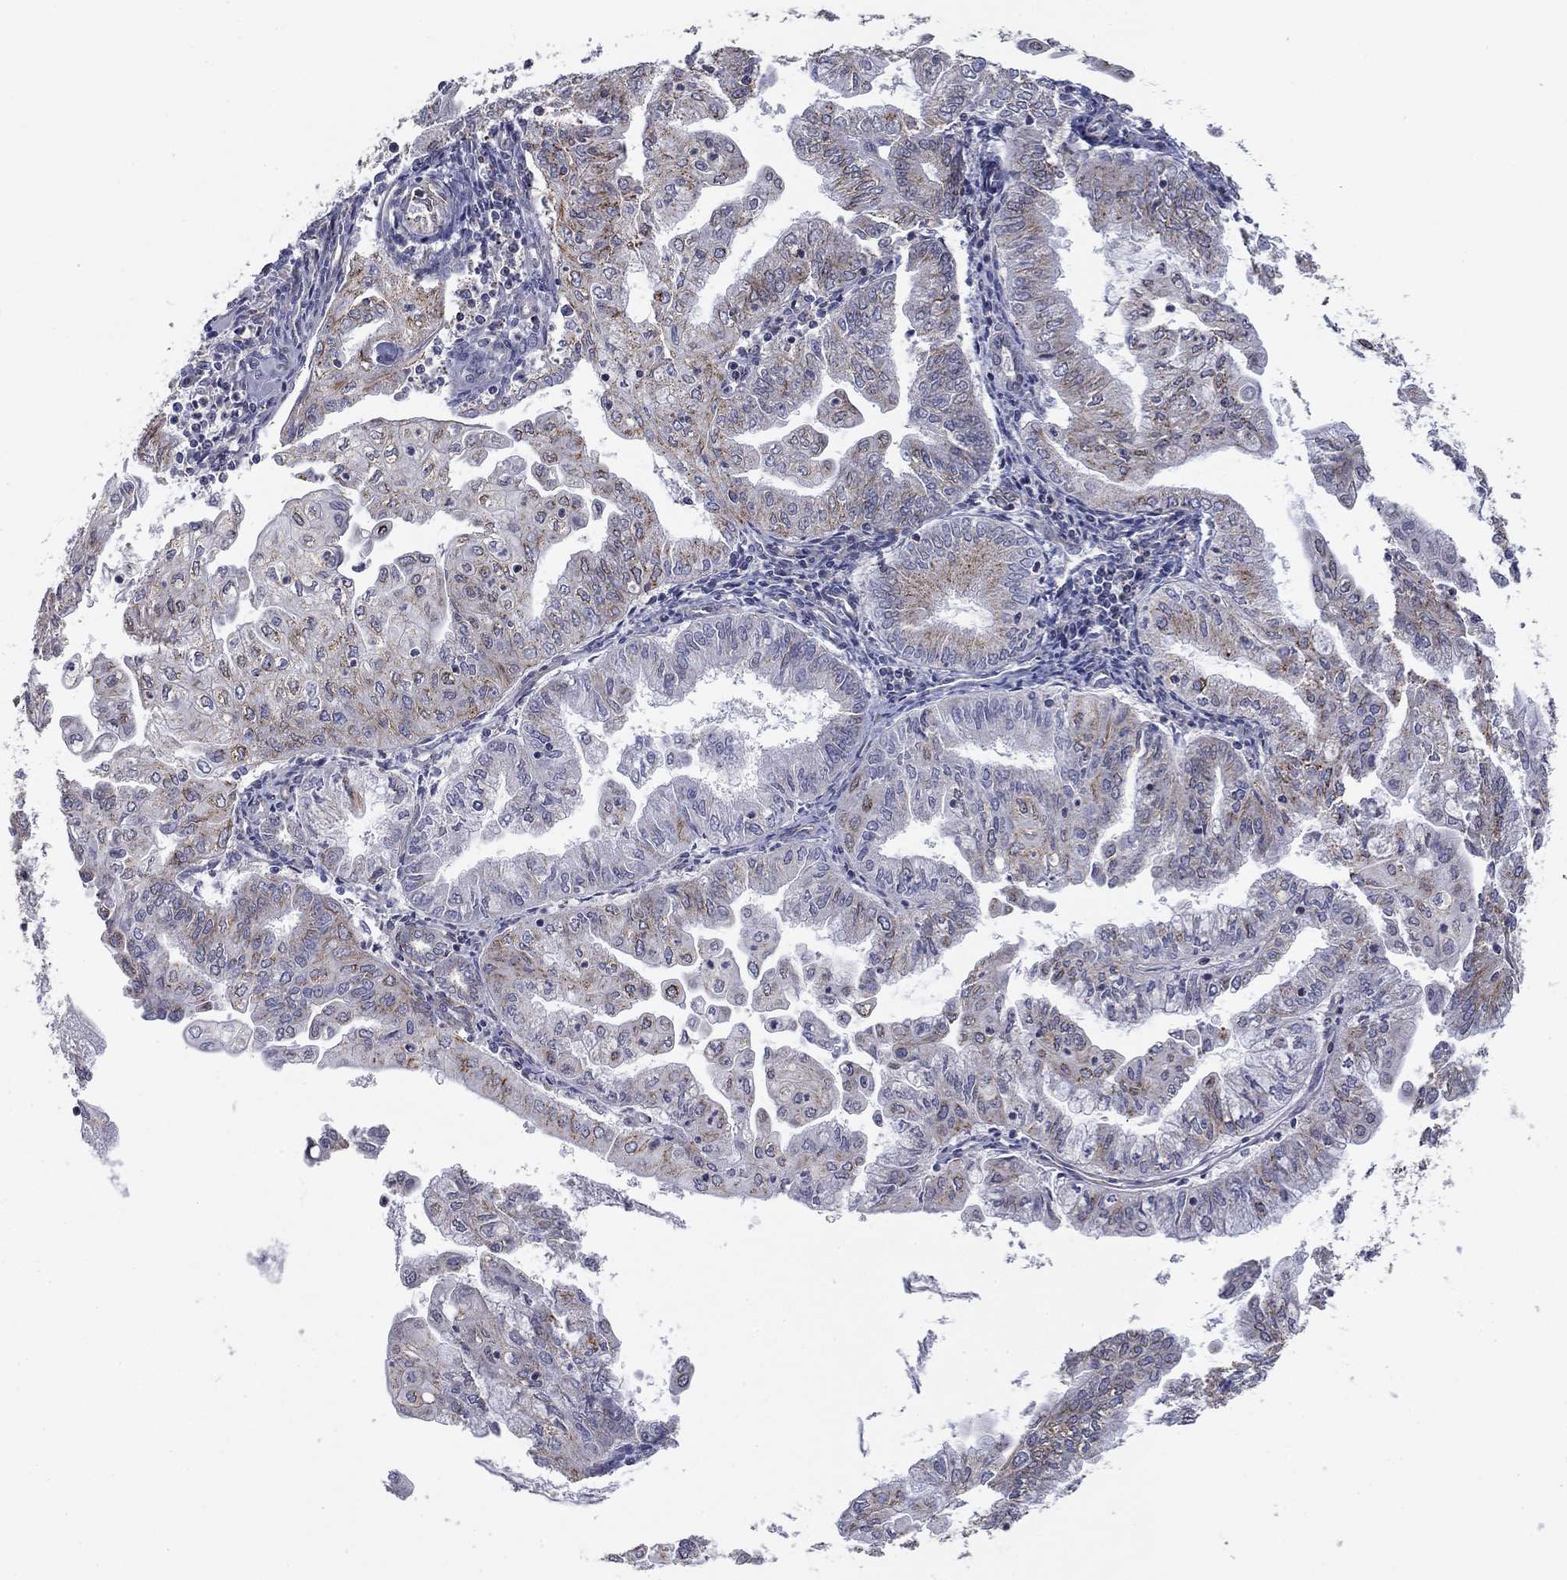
{"staining": {"intensity": "weak", "quantity": "<25%", "location": "cytoplasmic/membranous"}, "tissue": "endometrial cancer", "cell_type": "Tumor cells", "image_type": "cancer", "snomed": [{"axis": "morphology", "description": "Adenocarcinoma, NOS"}, {"axis": "topography", "description": "Endometrium"}], "caption": "Endometrial cancer (adenocarcinoma) was stained to show a protein in brown. There is no significant staining in tumor cells.", "gene": "SEPTIN3", "patient": {"sex": "female", "age": 56}}